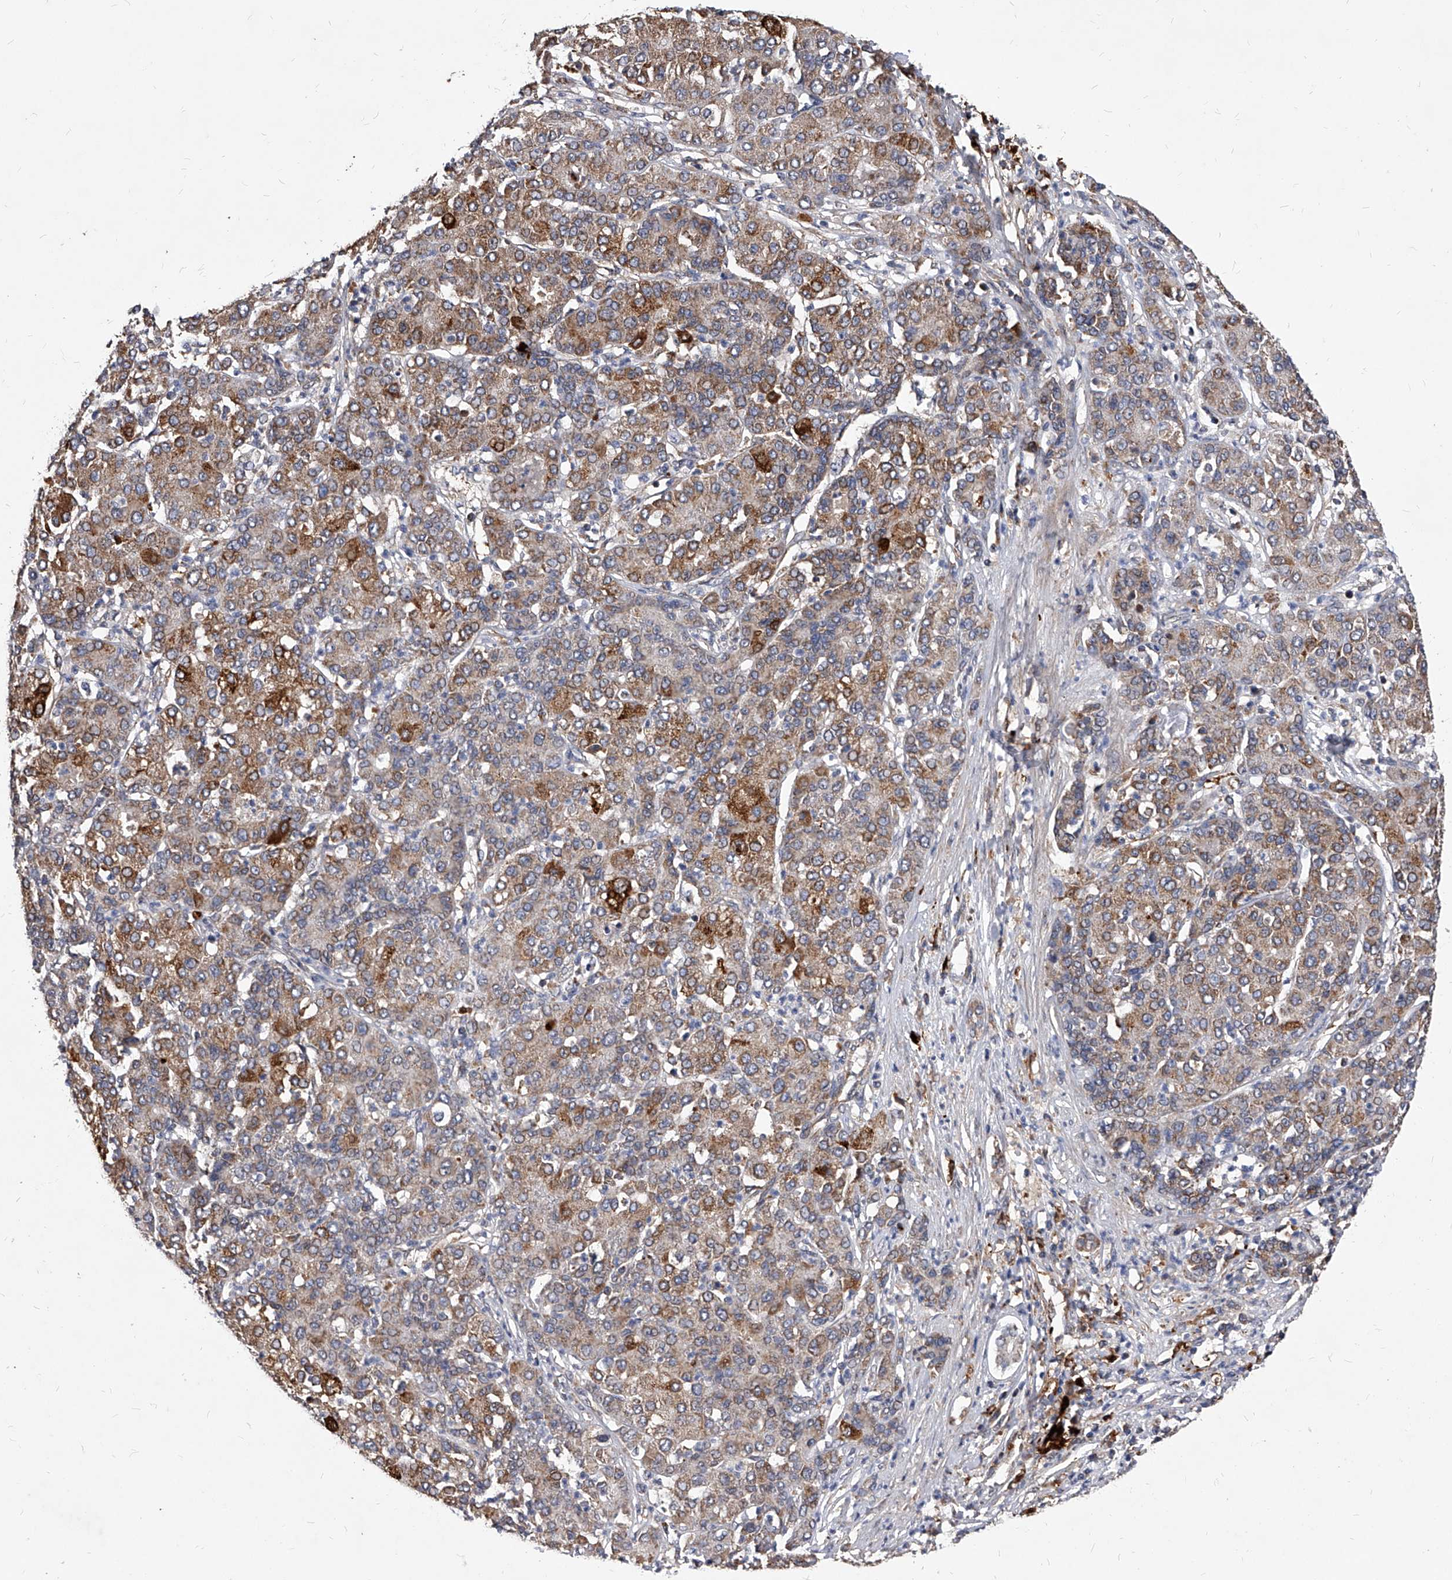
{"staining": {"intensity": "moderate", "quantity": ">75%", "location": "cytoplasmic/membranous"}, "tissue": "liver cancer", "cell_type": "Tumor cells", "image_type": "cancer", "snomed": [{"axis": "morphology", "description": "Carcinoma, Hepatocellular, NOS"}, {"axis": "topography", "description": "Liver"}], "caption": "Moderate cytoplasmic/membranous expression for a protein is identified in approximately >75% of tumor cells of hepatocellular carcinoma (liver) using immunohistochemistry (IHC).", "gene": "SOBP", "patient": {"sex": "male", "age": 65}}